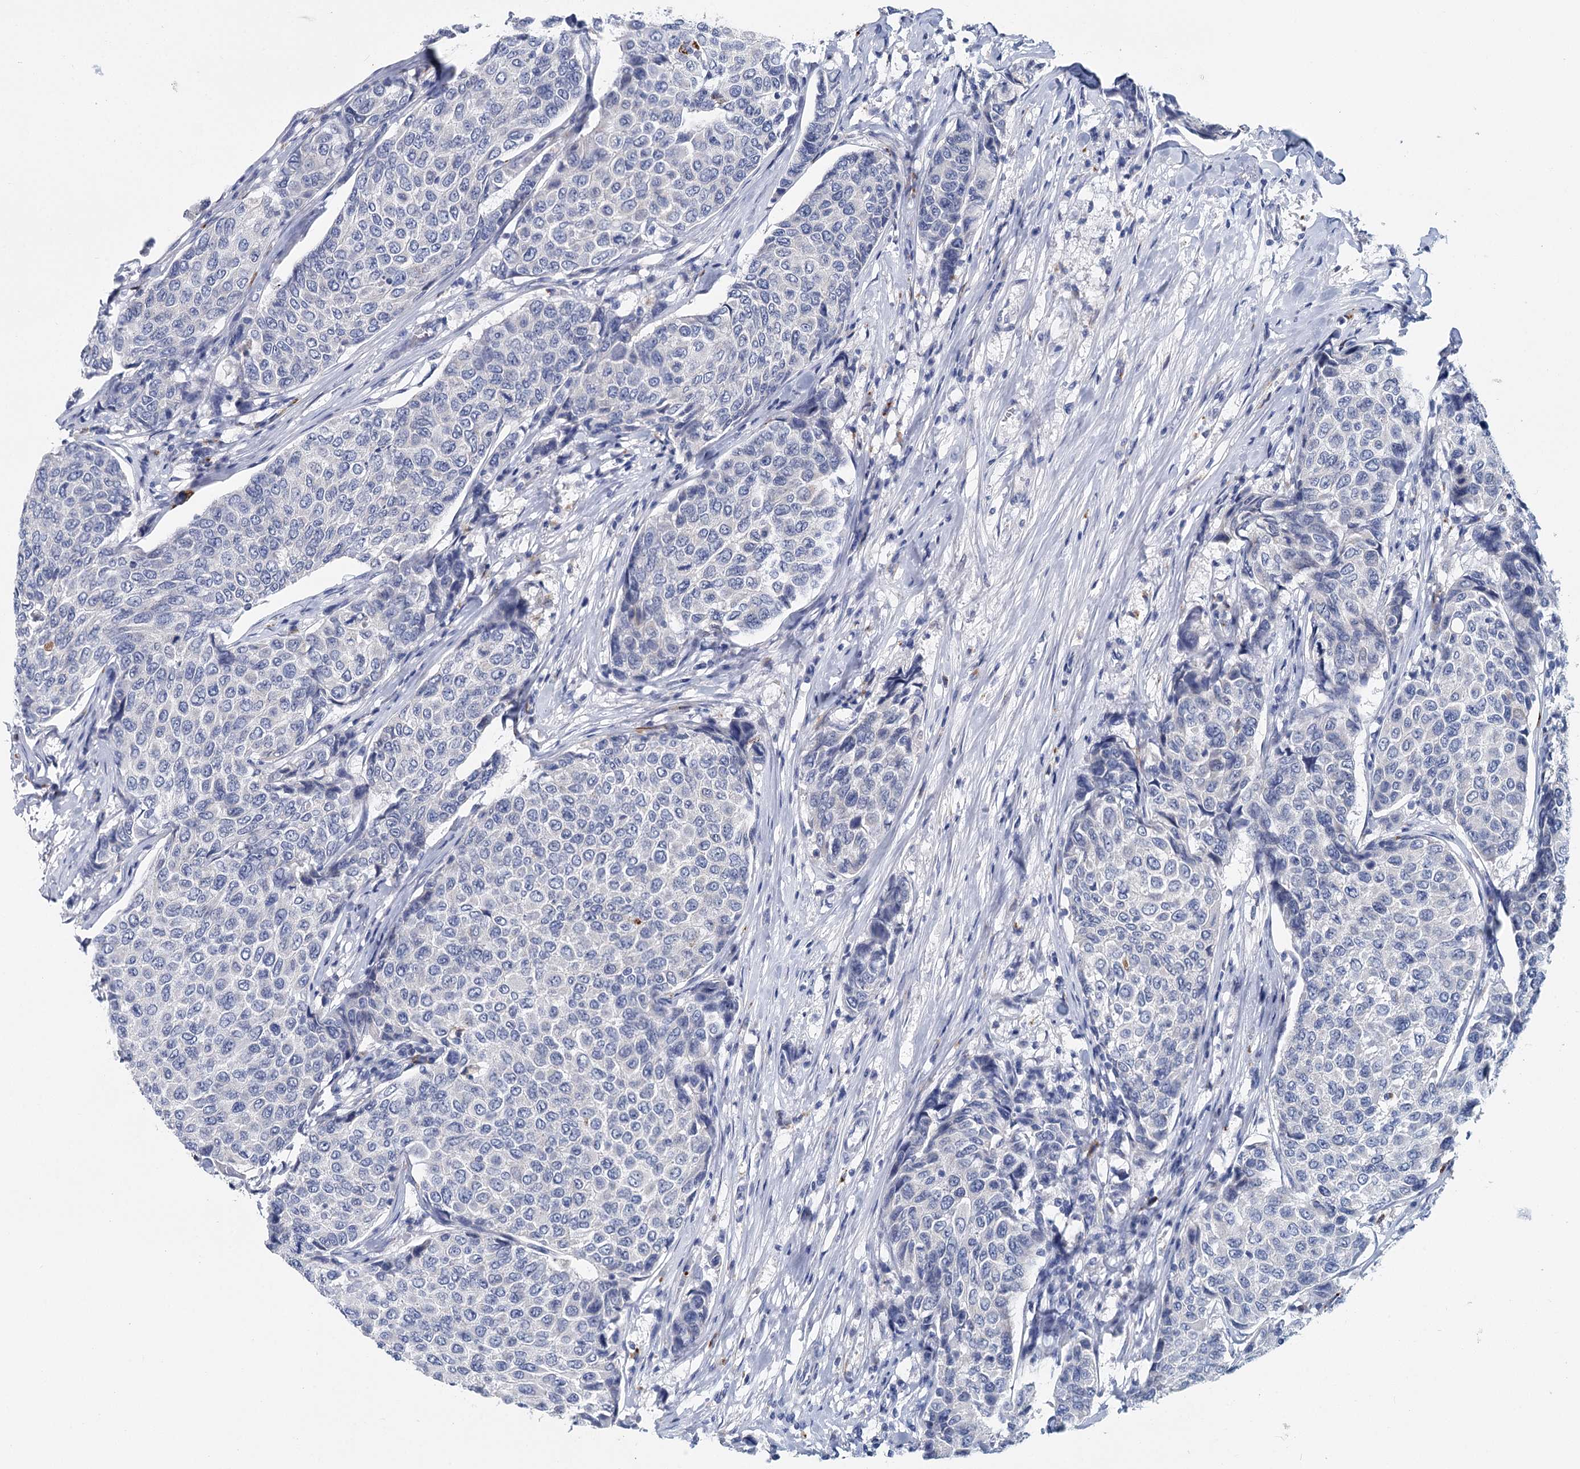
{"staining": {"intensity": "negative", "quantity": "none", "location": "none"}, "tissue": "breast cancer", "cell_type": "Tumor cells", "image_type": "cancer", "snomed": [{"axis": "morphology", "description": "Duct carcinoma"}, {"axis": "topography", "description": "Breast"}], "caption": "There is no significant positivity in tumor cells of intraductal carcinoma (breast).", "gene": "METTL7B", "patient": {"sex": "female", "age": 55}}